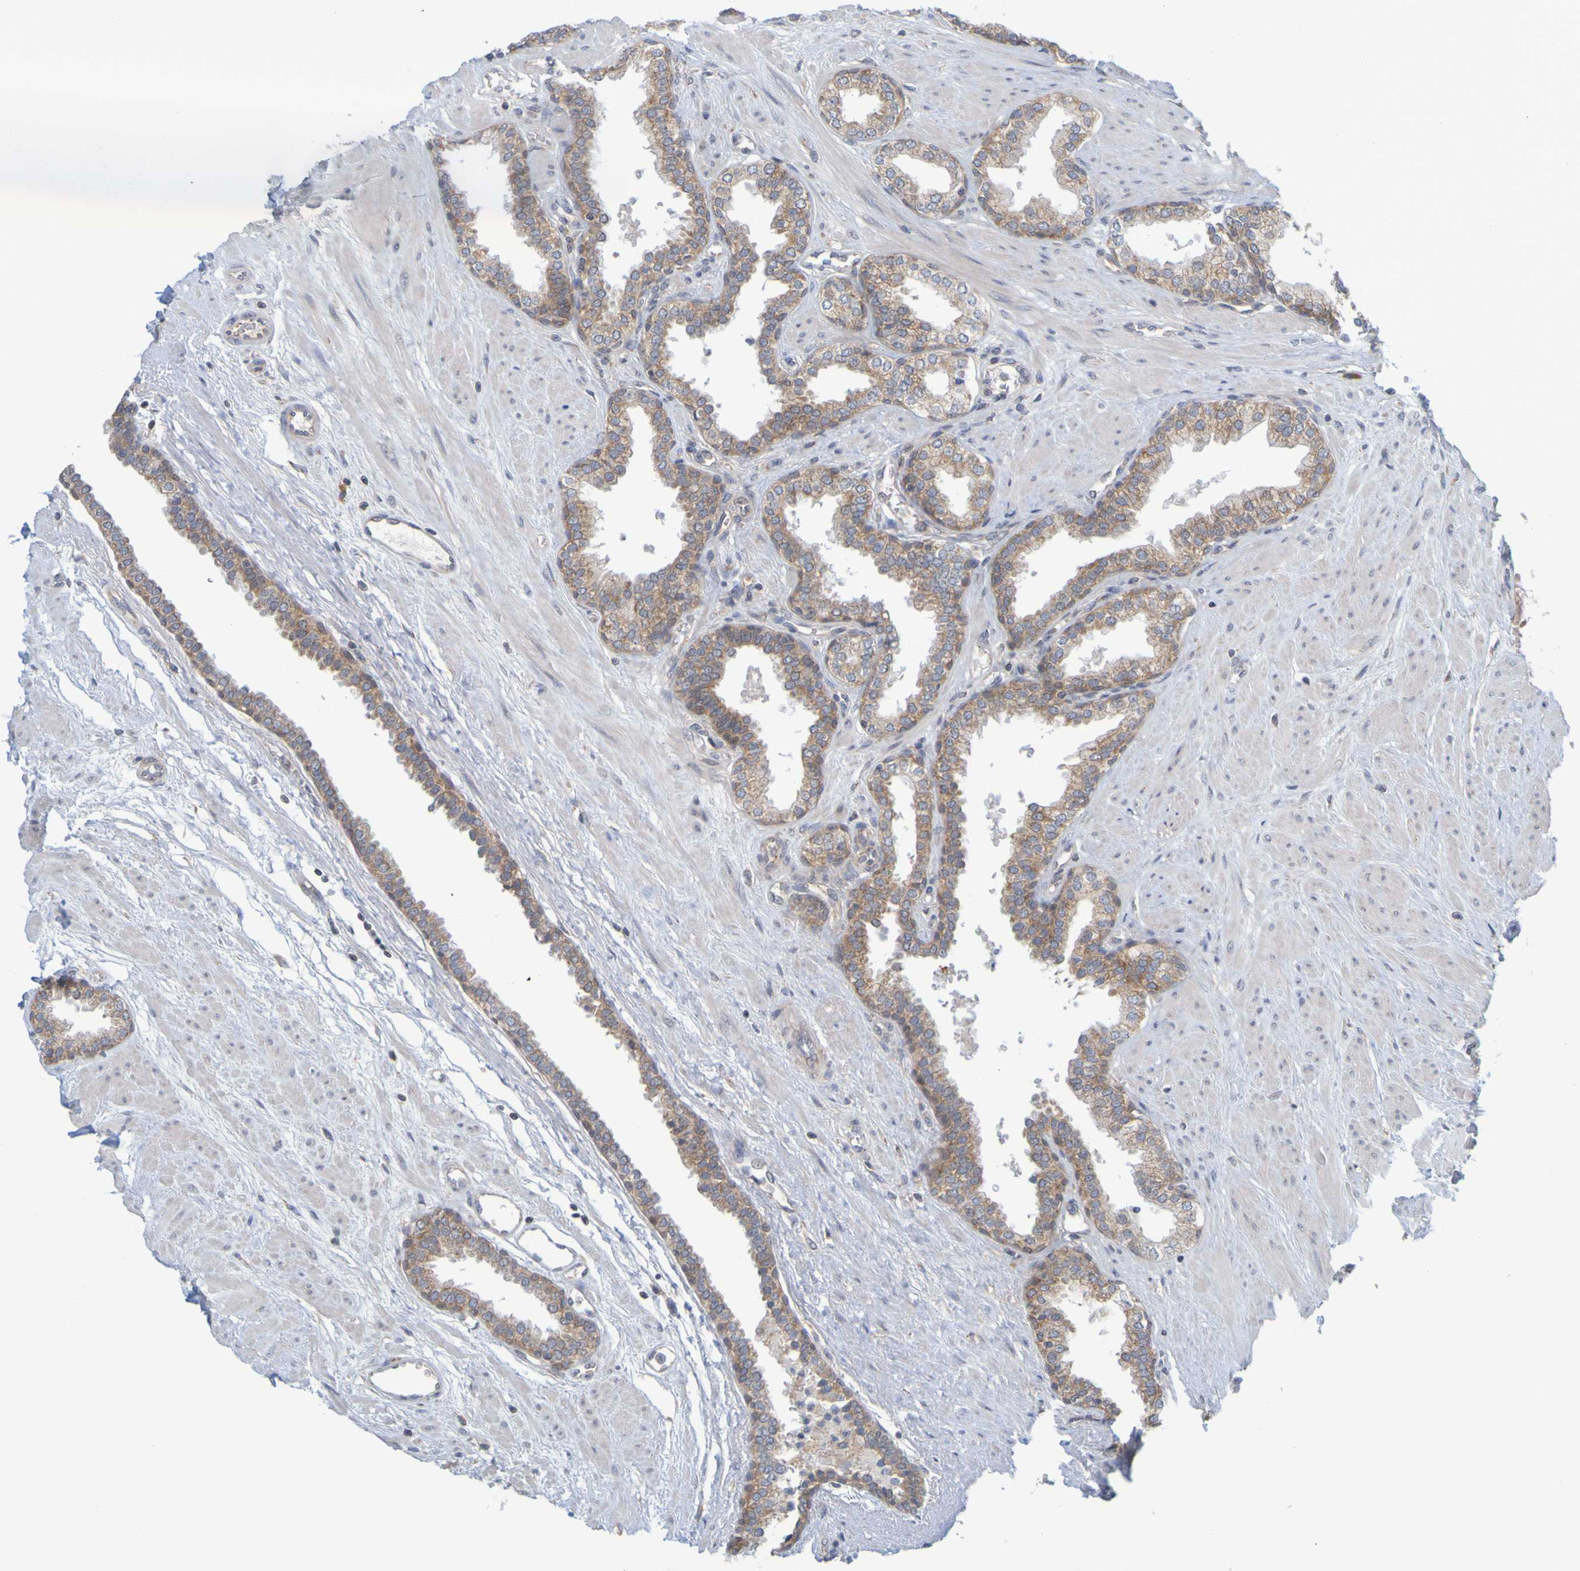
{"staining": {"intensity": "moderate", "quantity": "25%-75%", "location": "cytoplasmic/membranous"}, "tissue": "prostate", "cell_type": "Glandular cells", "image_type": "normal", "snomed": [{"axis": "morphology", "description": "Normal tissue, NOS"}, {"axis": "topography", "description": "Prostate"}], "caption": "Glandular cells reveal medium levels of moderate cytoplasmic/membranous staining in about 25%-75% of cells in benign prostate.", "gene": "MOGS", "patient": {"sex": "male", "age": 51}}